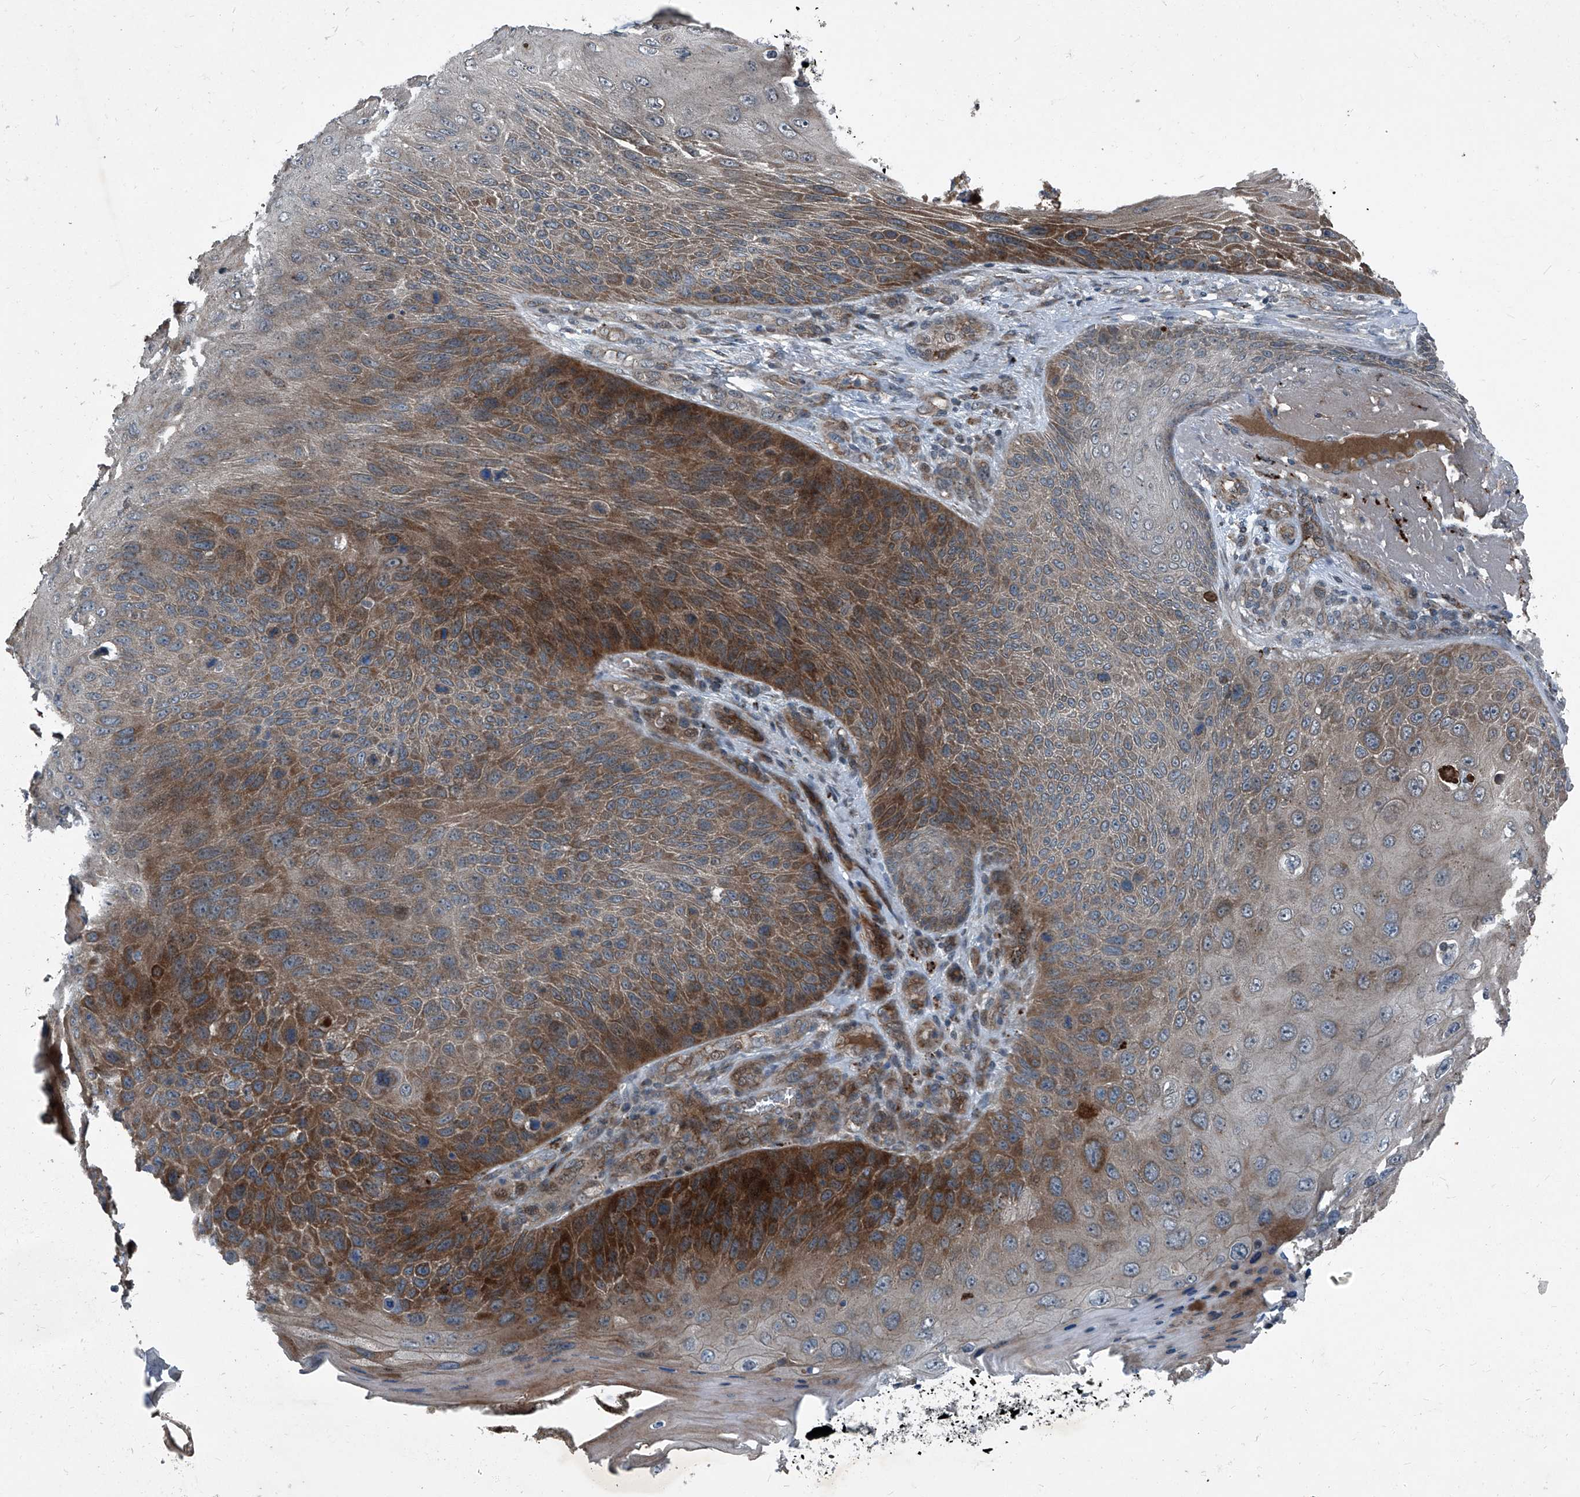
{"staining": {"intensity": "strong", "quantity": "25%-75%", "location": "cytoplasmic/membranous"}, "tissue": "skin cancer", "cell_type": "Tumor cells", "image_type": "cancer", "snomed": [{"axis": "morphology", "description": "Squamous cell carcinoma, NOS"}, {"axis": "topography", "description": "Skin"}], "caption": "Protein staining by IHC exhibits strong cytoplasmic/membranous staining in approximately 25%-75% of tumor cells in skin cancer. Nuclei are stained in blue.", "gene": "SENP2", "patient": {"sex": "female", "age": 88}}